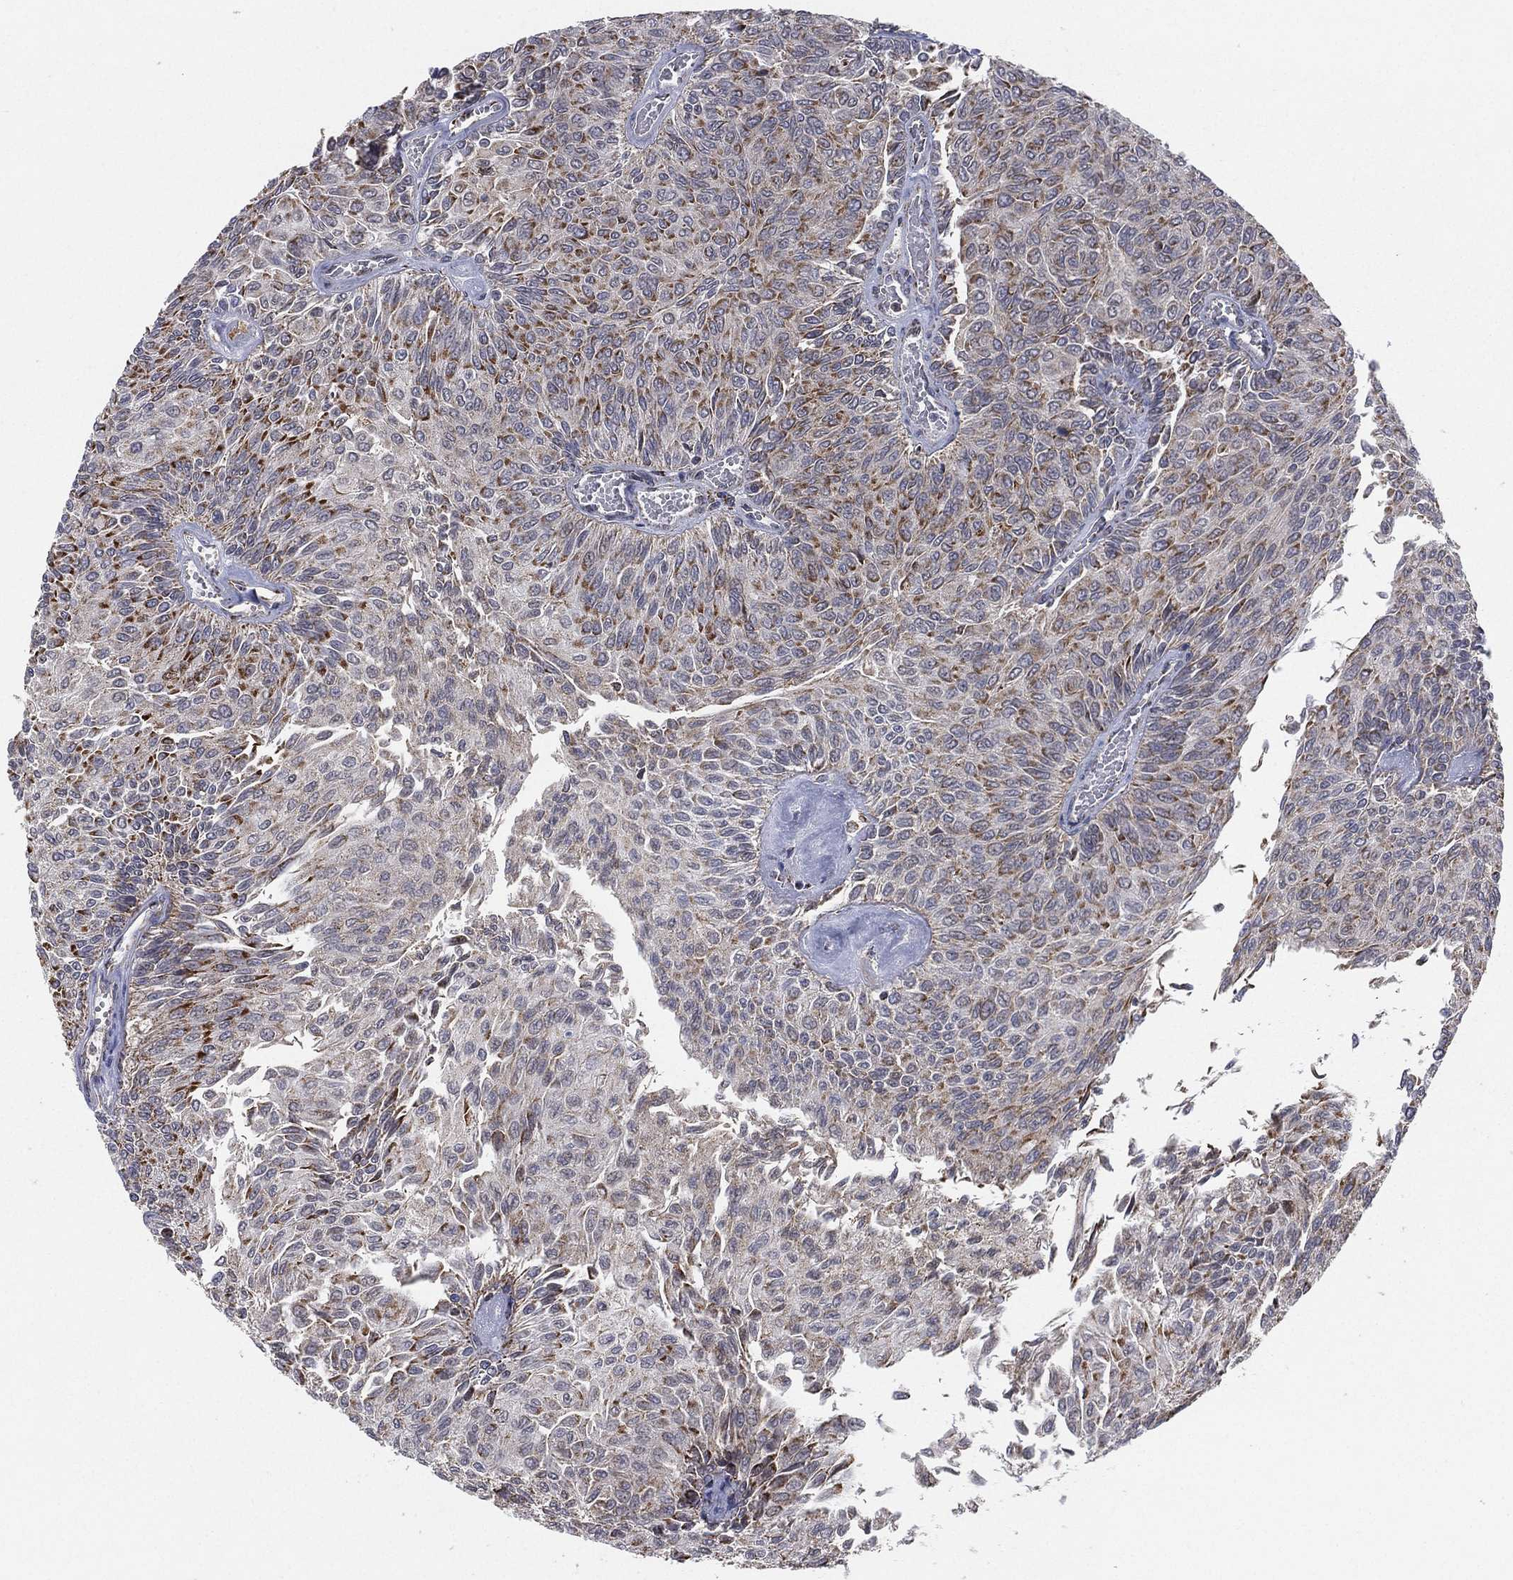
{"staining": {"intensity": "moderate", "quantity": "25%-75%", "location": "cytoplasmic/membranous"}, "tissue": "urothelial cancer", "cell_type": "Tumor cells", "image_type": "cancer", "snomed": [{"axis": "morphology", "description": "Urothelial carcinoma, Low grade"}, {"axis": "topography", "description": "Ureter, NOS"}, {"axis": "topography", "description": "Urinary bladder"}], "caption": "This is a photomicrograph of immunohistochemistry (IHC) staining of urothelial cancer, which shows moderate staining in the cytoplasmic/membranous of tumor cells.", "gene": "PSMG4", "patient": {"sex": "male", "age": 78}}